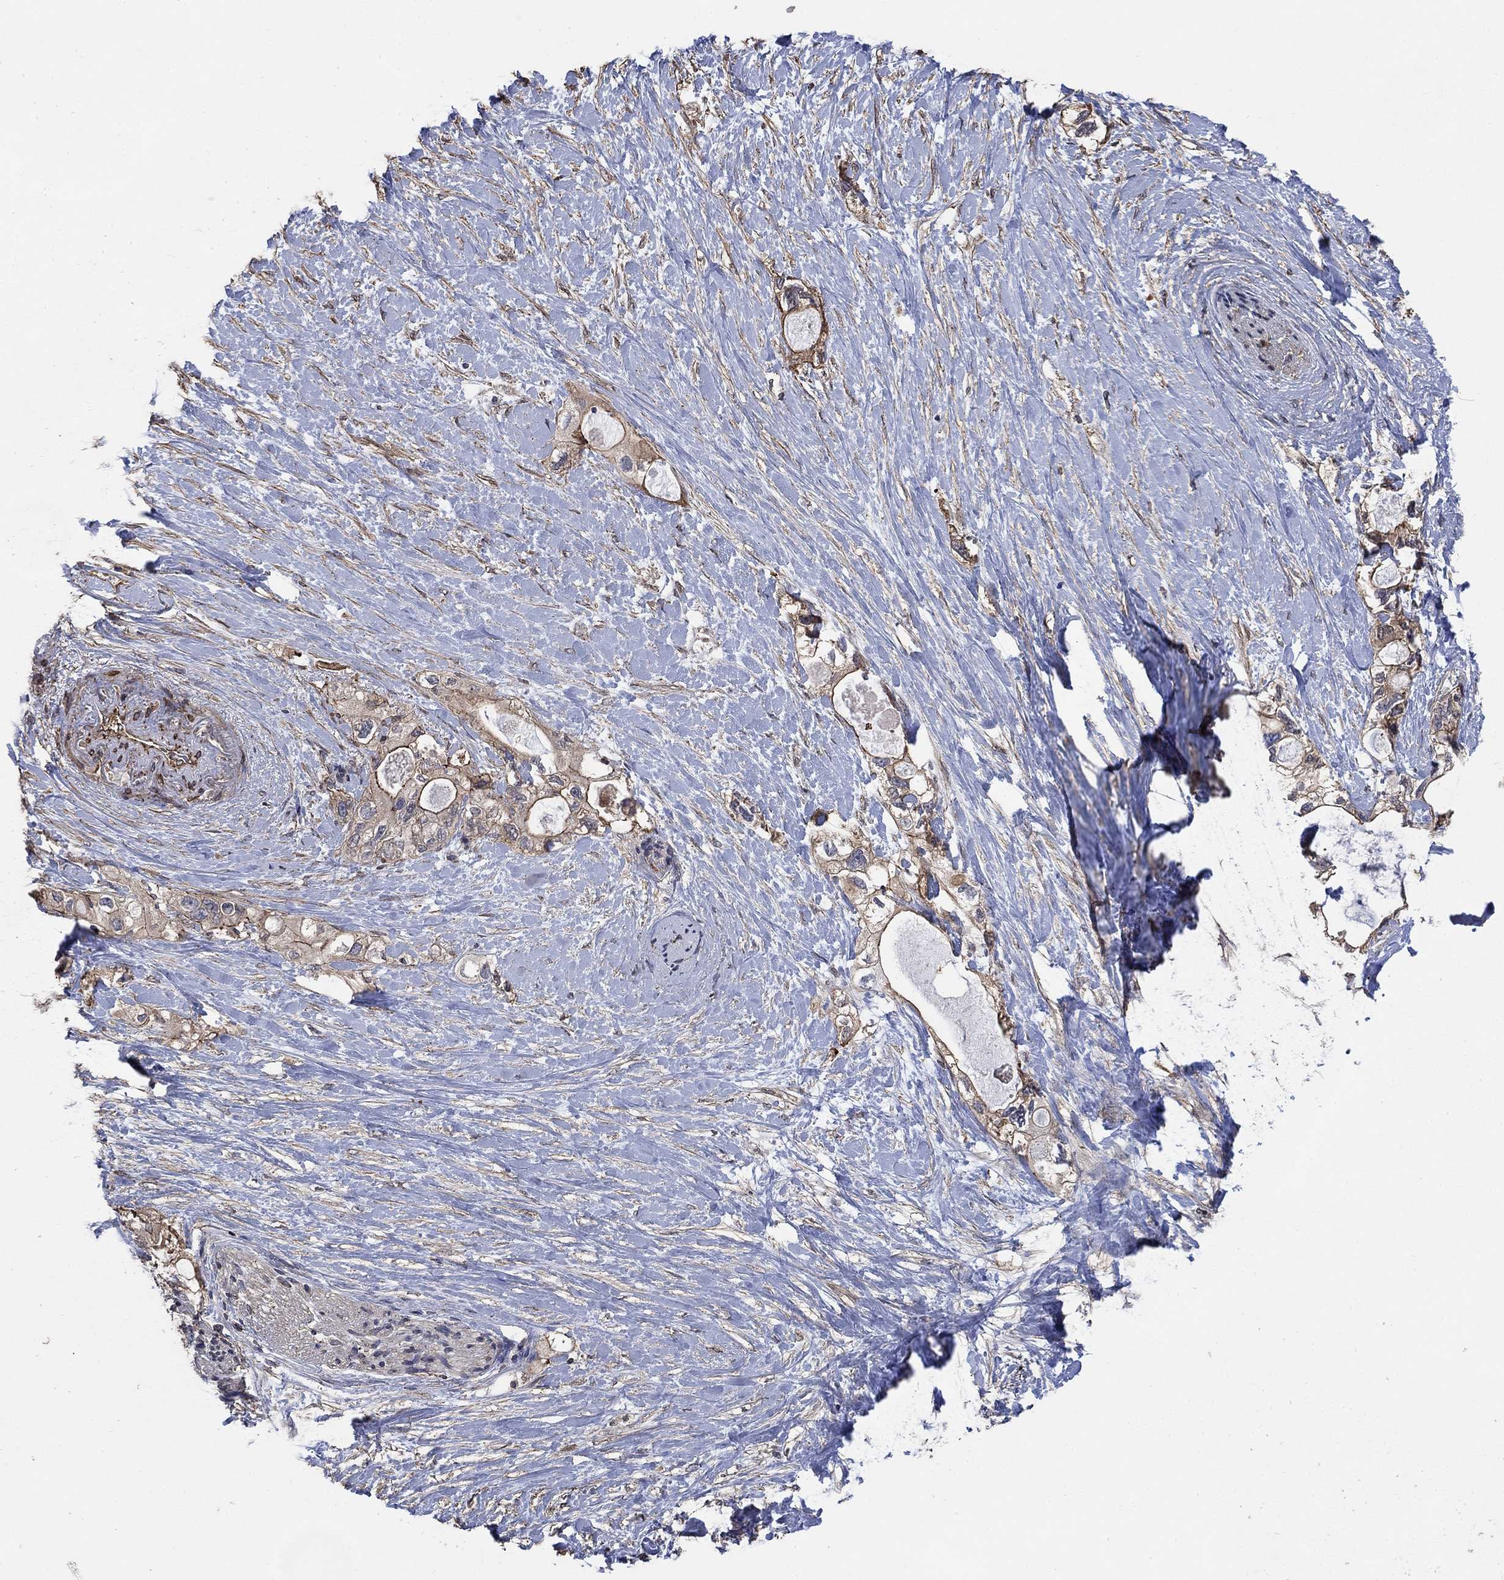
{"staining": {"intensity": "strong", "quantity": "<25%", "location": "cytoplasmic/membranous"}, "tissue": "pancreatic cancer", "cell_type": "Tumor cells", "image_type": "cancer", "snomed": [{"axis": "morphology", "description": "Adenocarcinoma, NOS"}, {"axis": "topography", "description": "Pancreas"}], "caption": "Human adenocarcinoma (pancreatic) stained with a protein marker shows strong staining in tumor cells.", "gene": "PDE3A", "patient": {"sex": "female", "age": 56}}